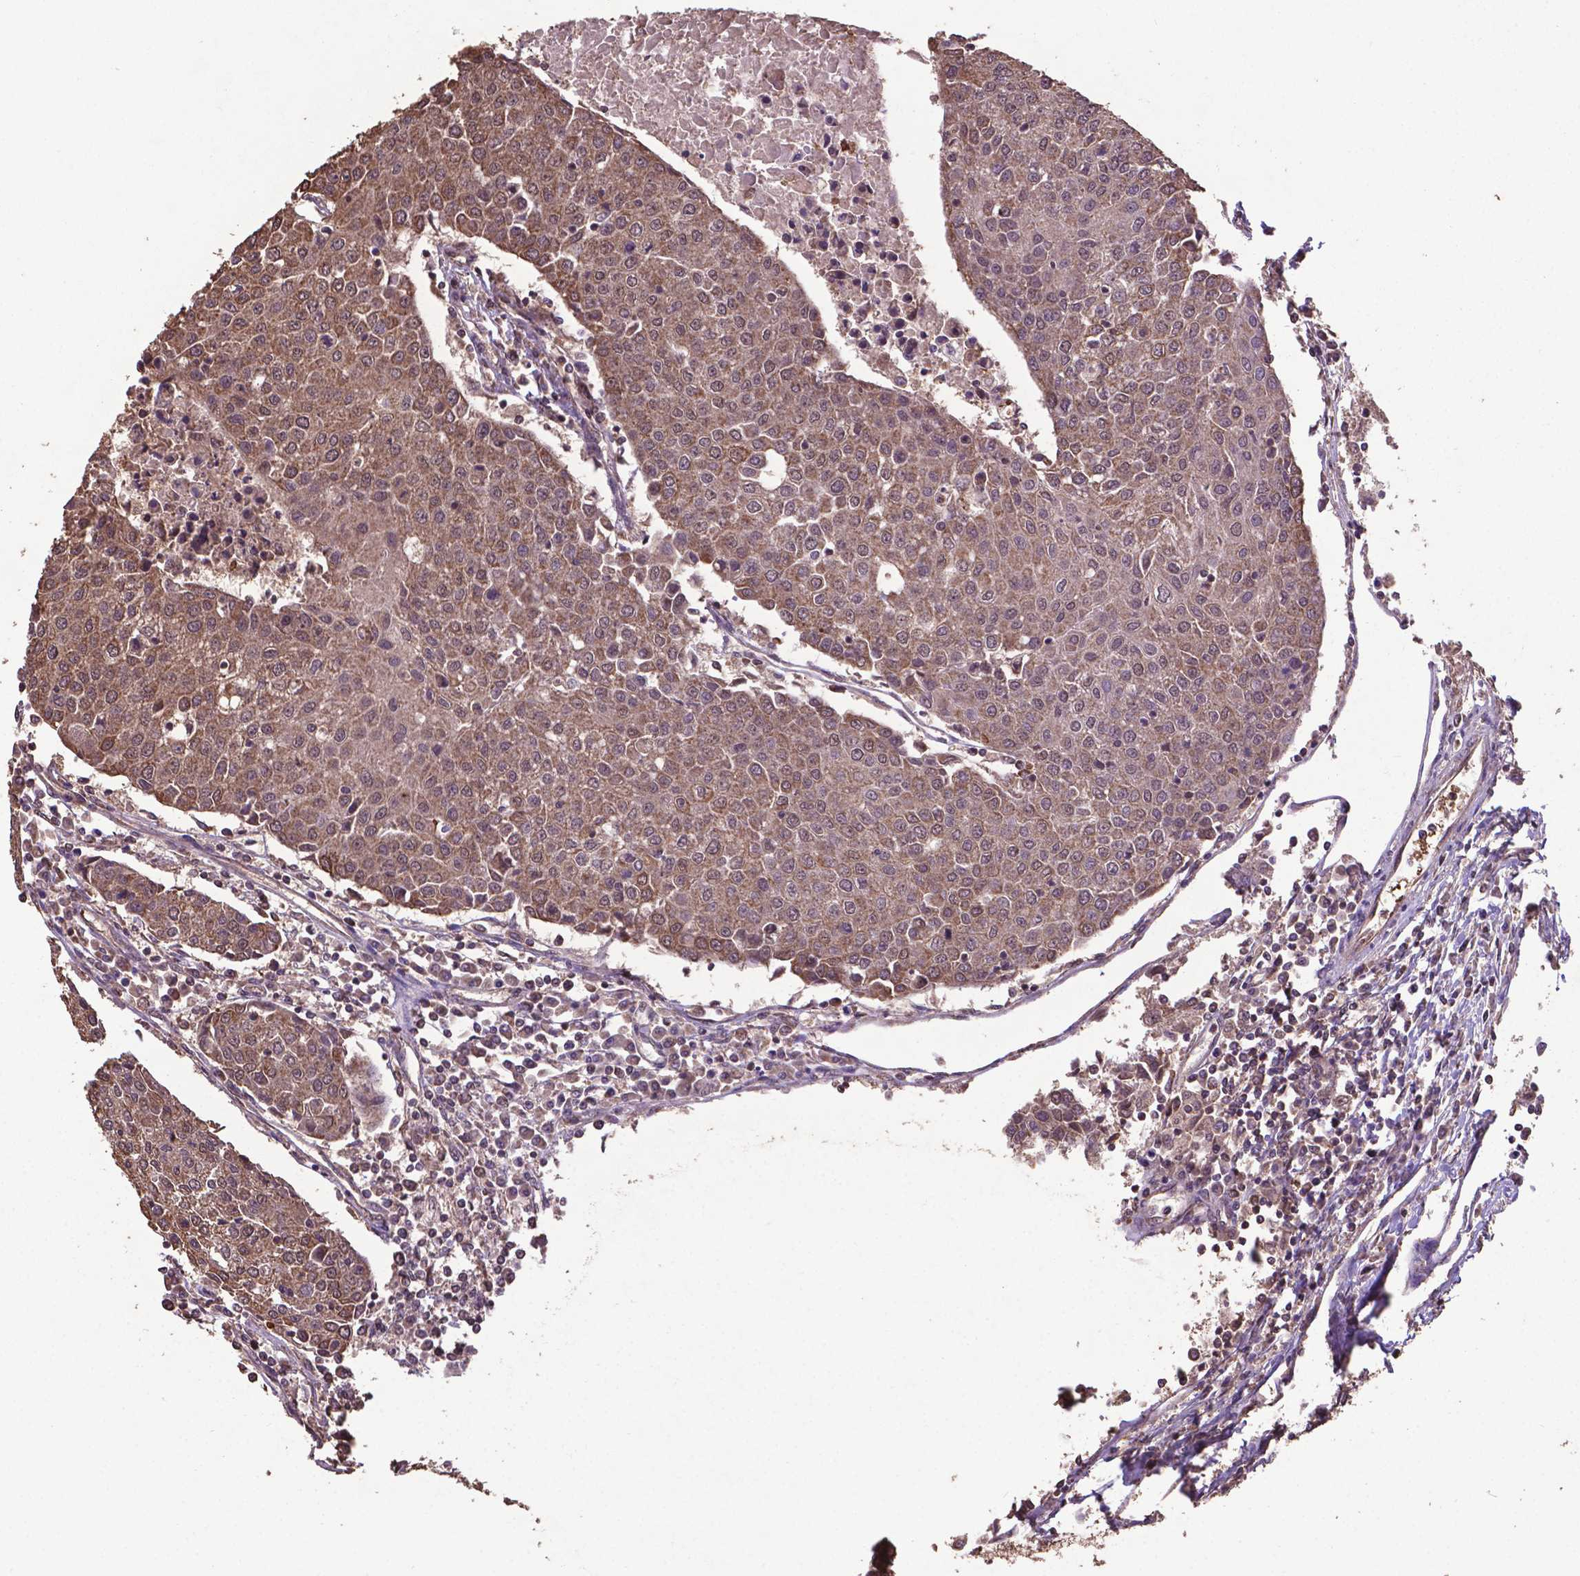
{"staining": {"intensity": "moderate", "quantity": ">75%", "location": "cytoplasmic/membranous,nuclear"}, "tissue": "urothelial cancer", "cell_type": "Tumor cells", "image_type": "cancer", "snomed": [{"axis": "morphology", "description": "Urothelial carcinoma, High grade"}, {"axis": "topography", "description": "Urinary bladder"}], "caption": "Human urothelial carcinoma (high-grade) stained for a protein (brown) demonstrates moderate cytoplasmic/membranous and nuclear positive positivity in about >75% of tumor cells.", "gene": "DCAF1", "patient": {"sex": "female", "age": 85}}